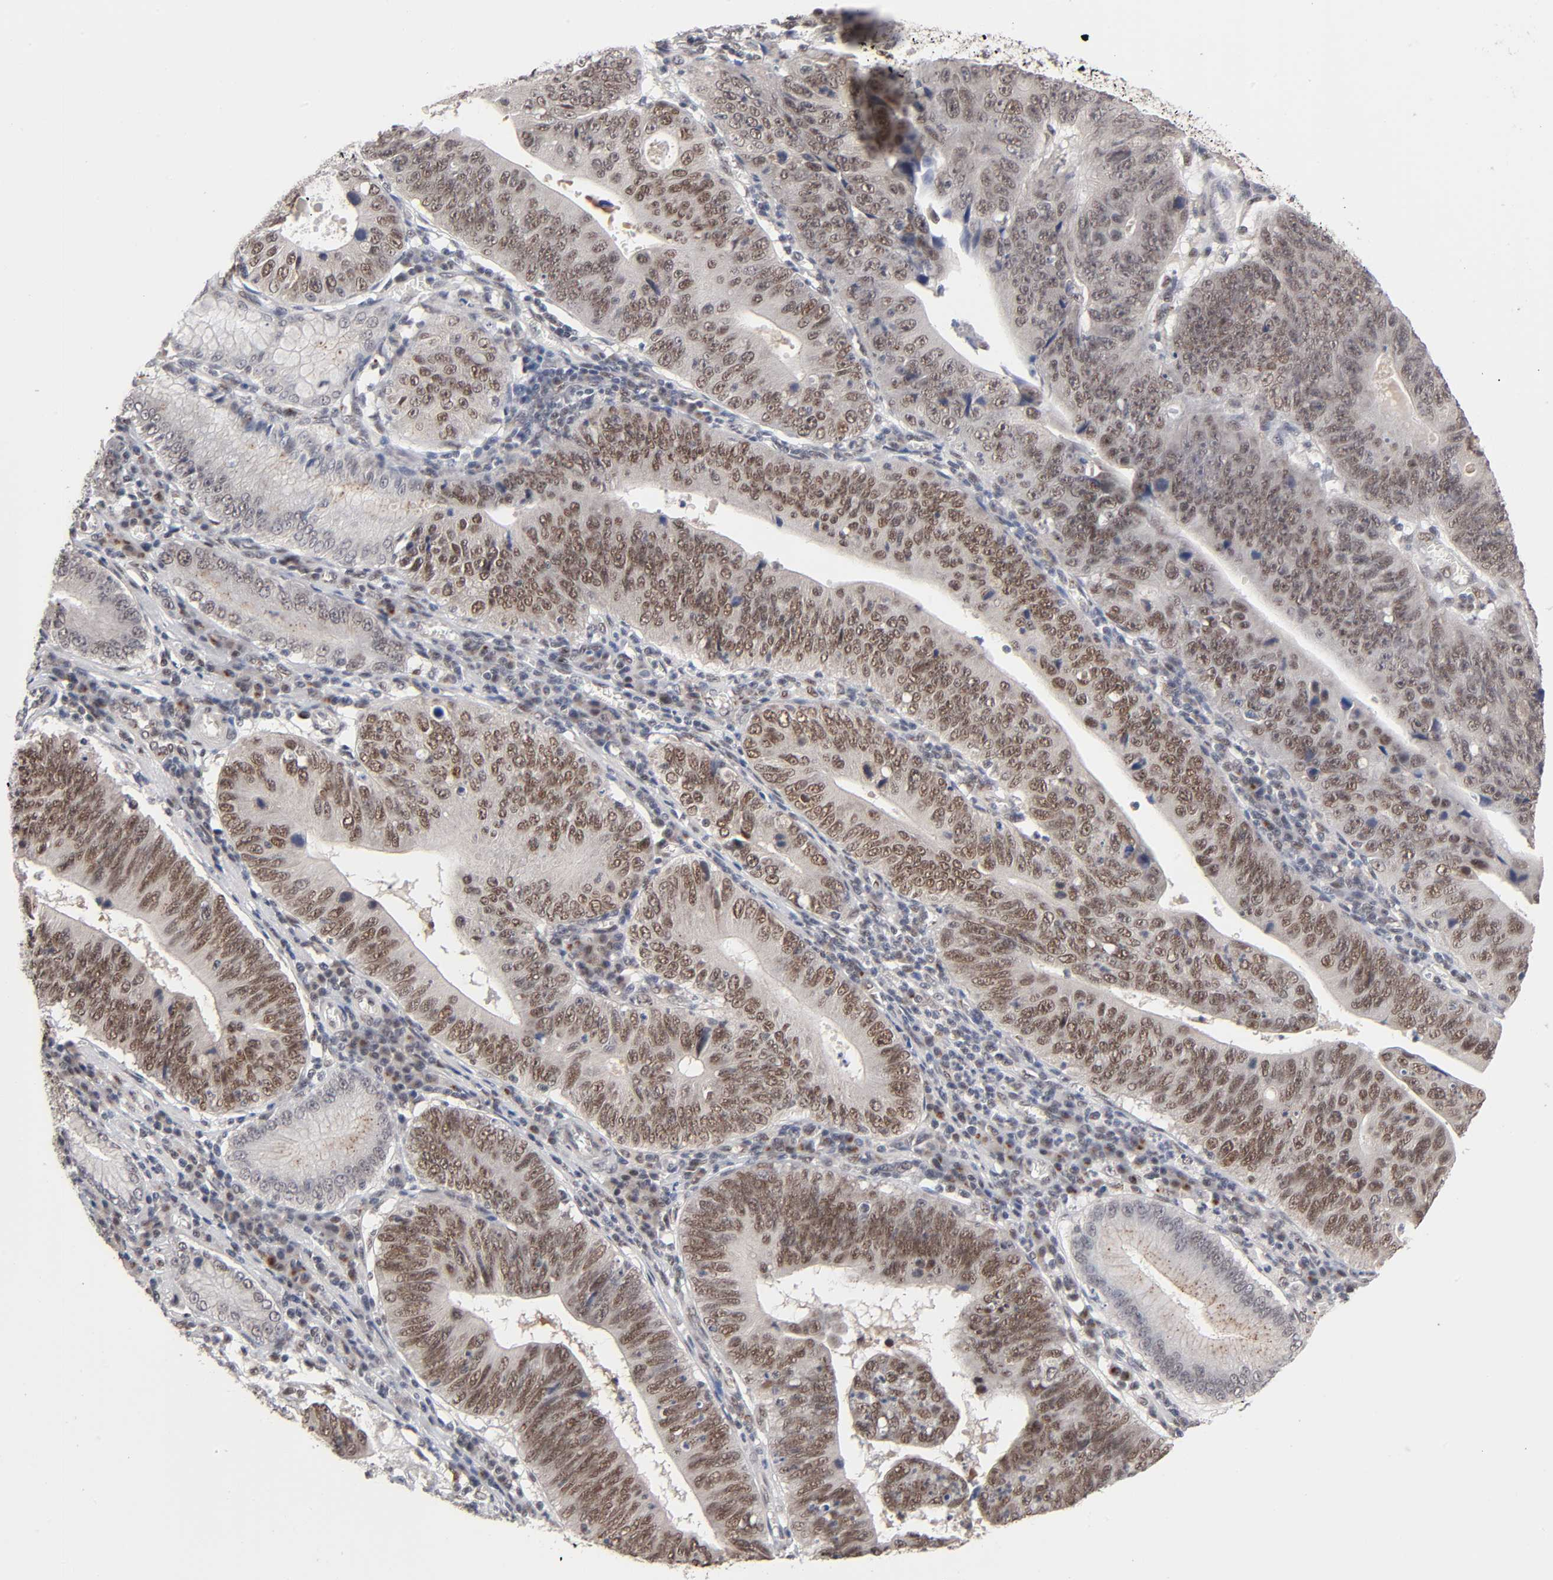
{"staining": {"intensity": "moderate", "quantity": ">75%", "location": "nuclear"}, "tissue": "stomach cancer", "cell_type": "Tumor cells", "image_type": "cancer", "snomed": [{"axis": "morphology", "description": "Adenocarcinoma, NOS"}, {"axis": "topography", "description": "Stomach"}], "caption": "Protein staining of stomach adenocarcinoma tissue displays moderate nuclear positivity in approximately >75% of tumor cells. (DAB = brown stain, brightfield microscopy at high magnification).", "gene": "EP300", "patient": {"sex": "male", "age": 59}}